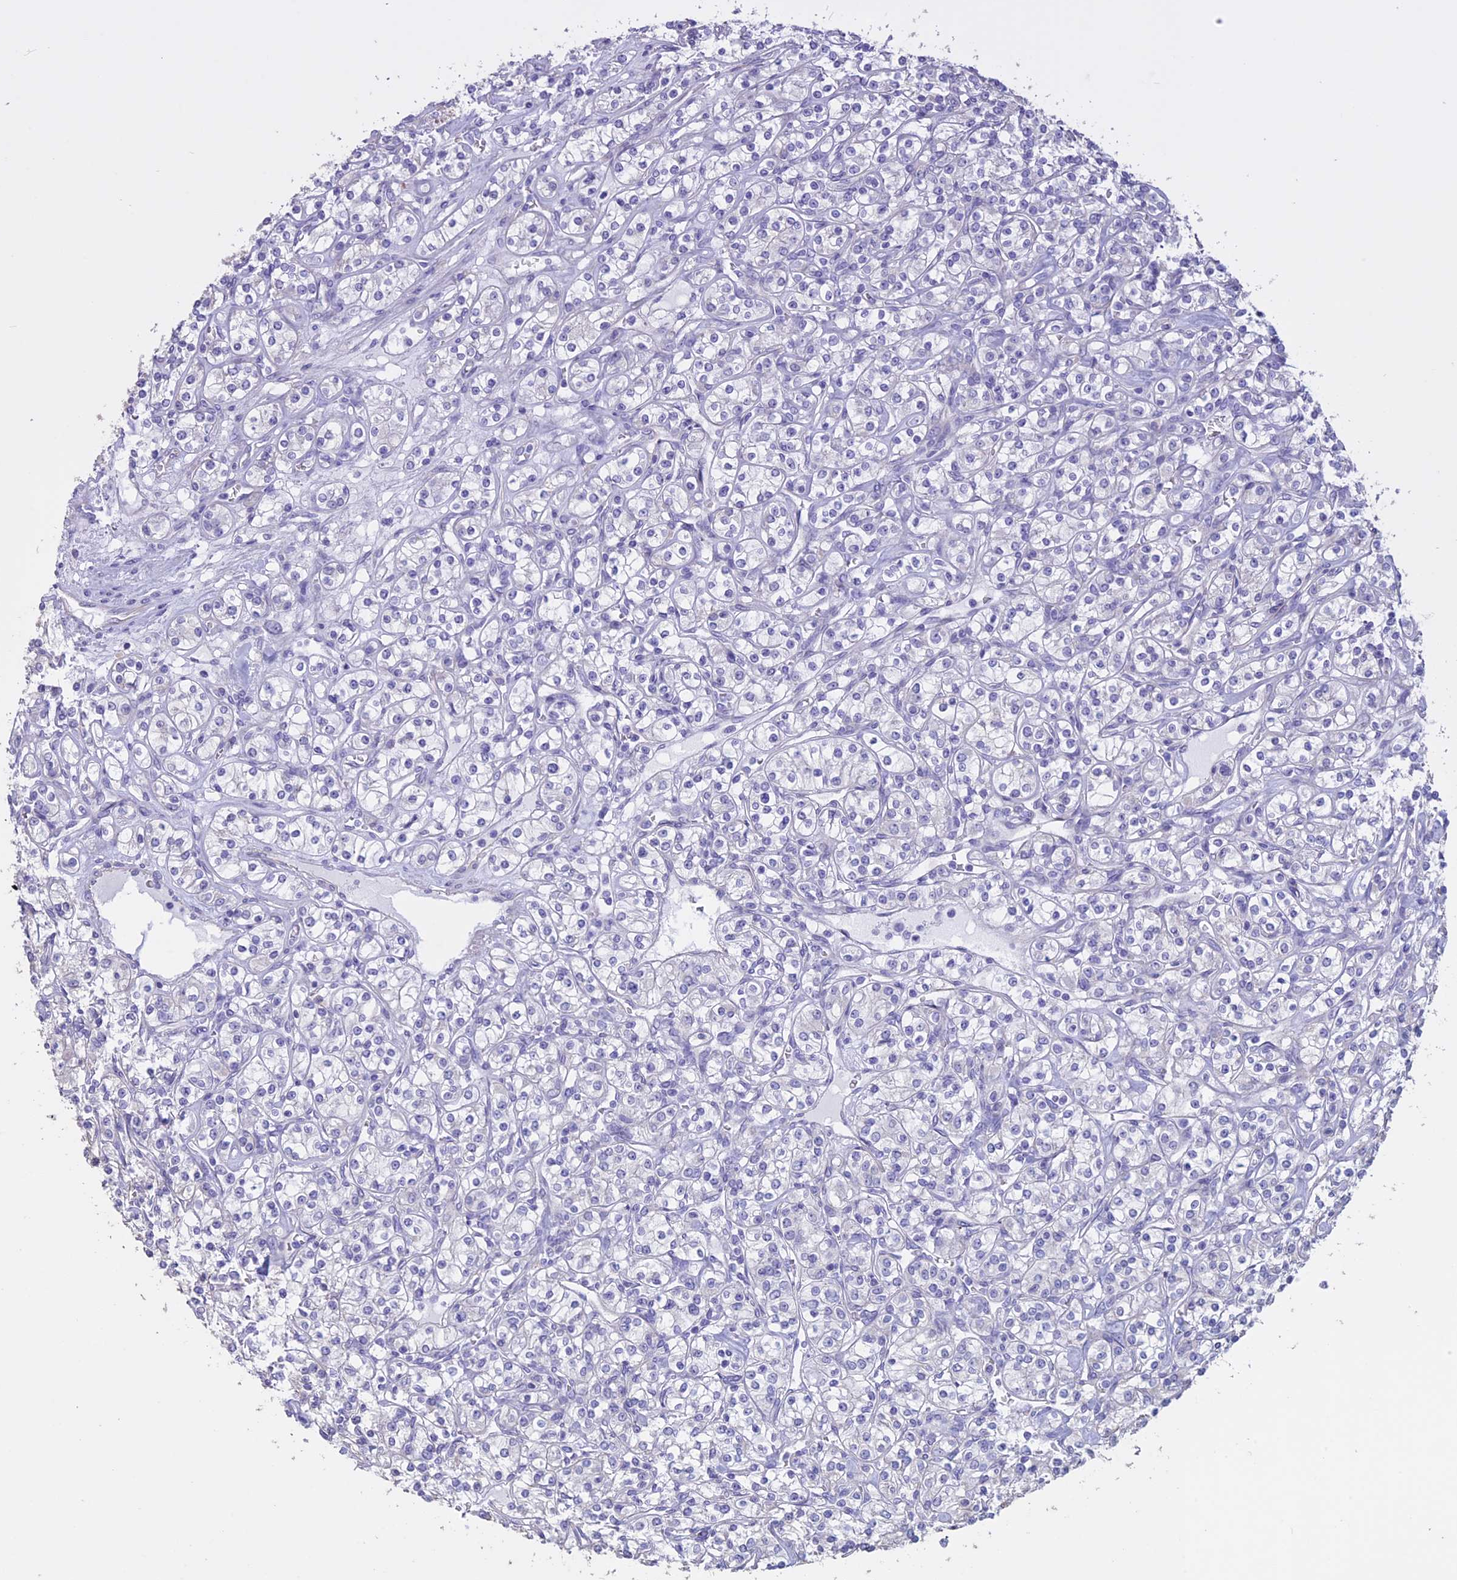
{"staining": {"intensity": "negative", "quantity": "none", "location": "none"}, "tissue": "renal cancer", "cell_type": "Tumor cells", "image_type": "cancer", "snomed": [{"axis": "morphology", "description": "Adenocarcinoma, NOS"}, {"axis": "topography", "description": "Kidney"}], "caption": "Renal cancer (adenocarcinoma) was stained to show a protein in brown. There is no significant staining in tumor cells.", "gene": "CCDC148", "patient": {"sex": "male", "age": 77}}